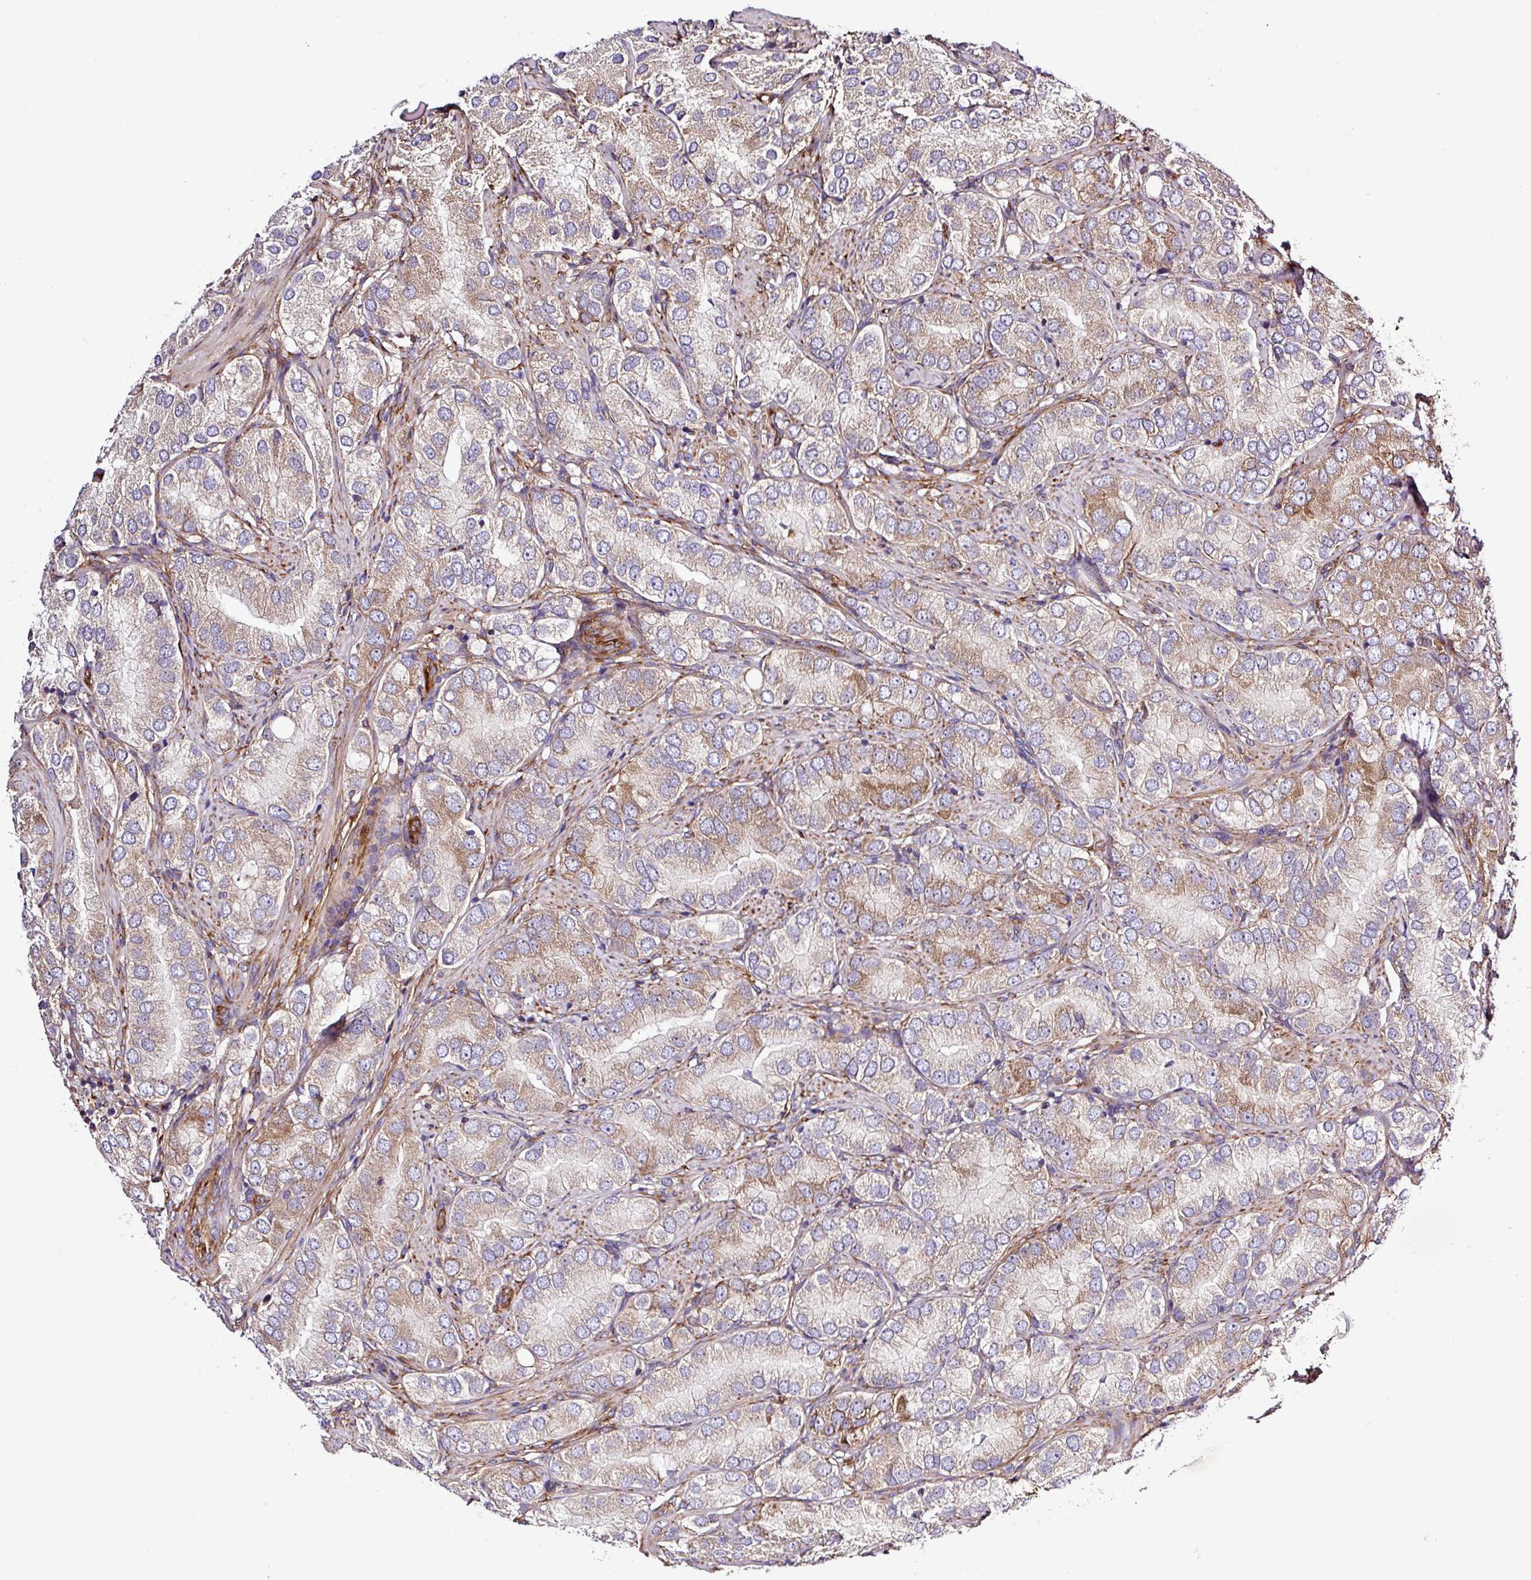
{"staining": {"intensity": "weak", "quantity": ">75%", "location": "cytoplasmic/membranous"}, "tissue": "prostate cancer", "cell_type": "Tumor cells", "image_type": "cancer", "snomed": [{"axis": "morphology", "description": "Adenocarcinoma, High grade"}, {"axis": "topography", "description": "Prostate"}], "caption": "Prostate cancer tissue demonstrates weak cytoplasmic/membranous positivity in approximately >75% of tumor cells, visualized by immunohistochemistry. (Brightfield microscopy of DAB IHC at high magnification).", "gene": "CWH43", "patient": {"sex": "male", "age": 82}}